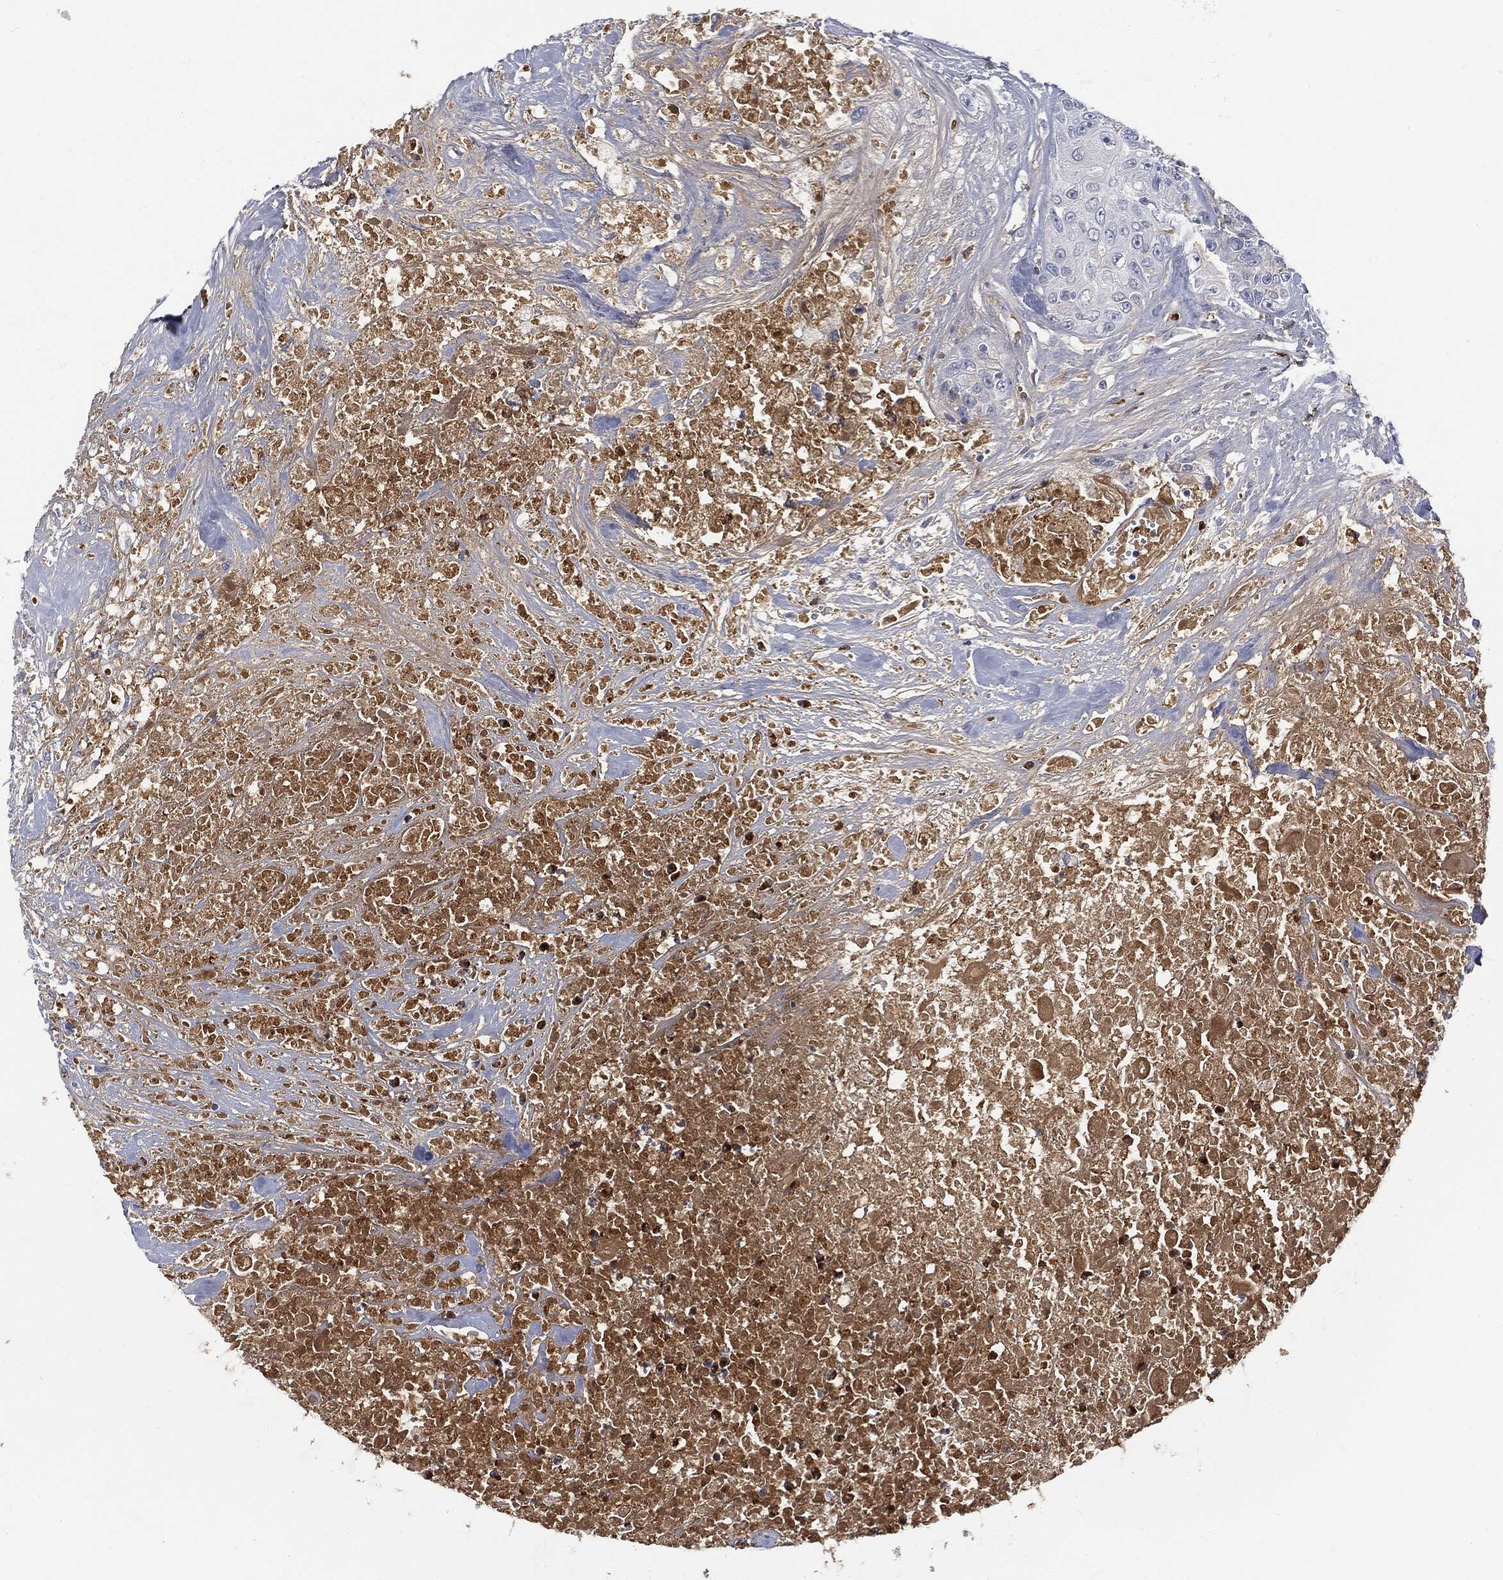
{"staining": {"intensity": "strong", "quantity": "<25%", "location": "cytoplasmic/membranous"}, "tissue": "urothelial cancer", "cell_type": "Tumor cells", "image_type": "cancer", "snomed": [{"axis": "morphology", "description": "Urothelial carcinoma, High grade"}, {"axis": "topography", "description": "Urinary bladder"}], "caption": "High-magnification brightfield microscopy of urothelial carcinoma (high-grade) stained with DAB (3,3'-diaminobenzidine) (brown) and counterstained with hematoxylin (blue). tumor cells exhibit strong cytoplasmic/membranous expression is identified in about<25% of cells.", "gene": "BTK", "patient": {"sex": "female", "age": 56}}